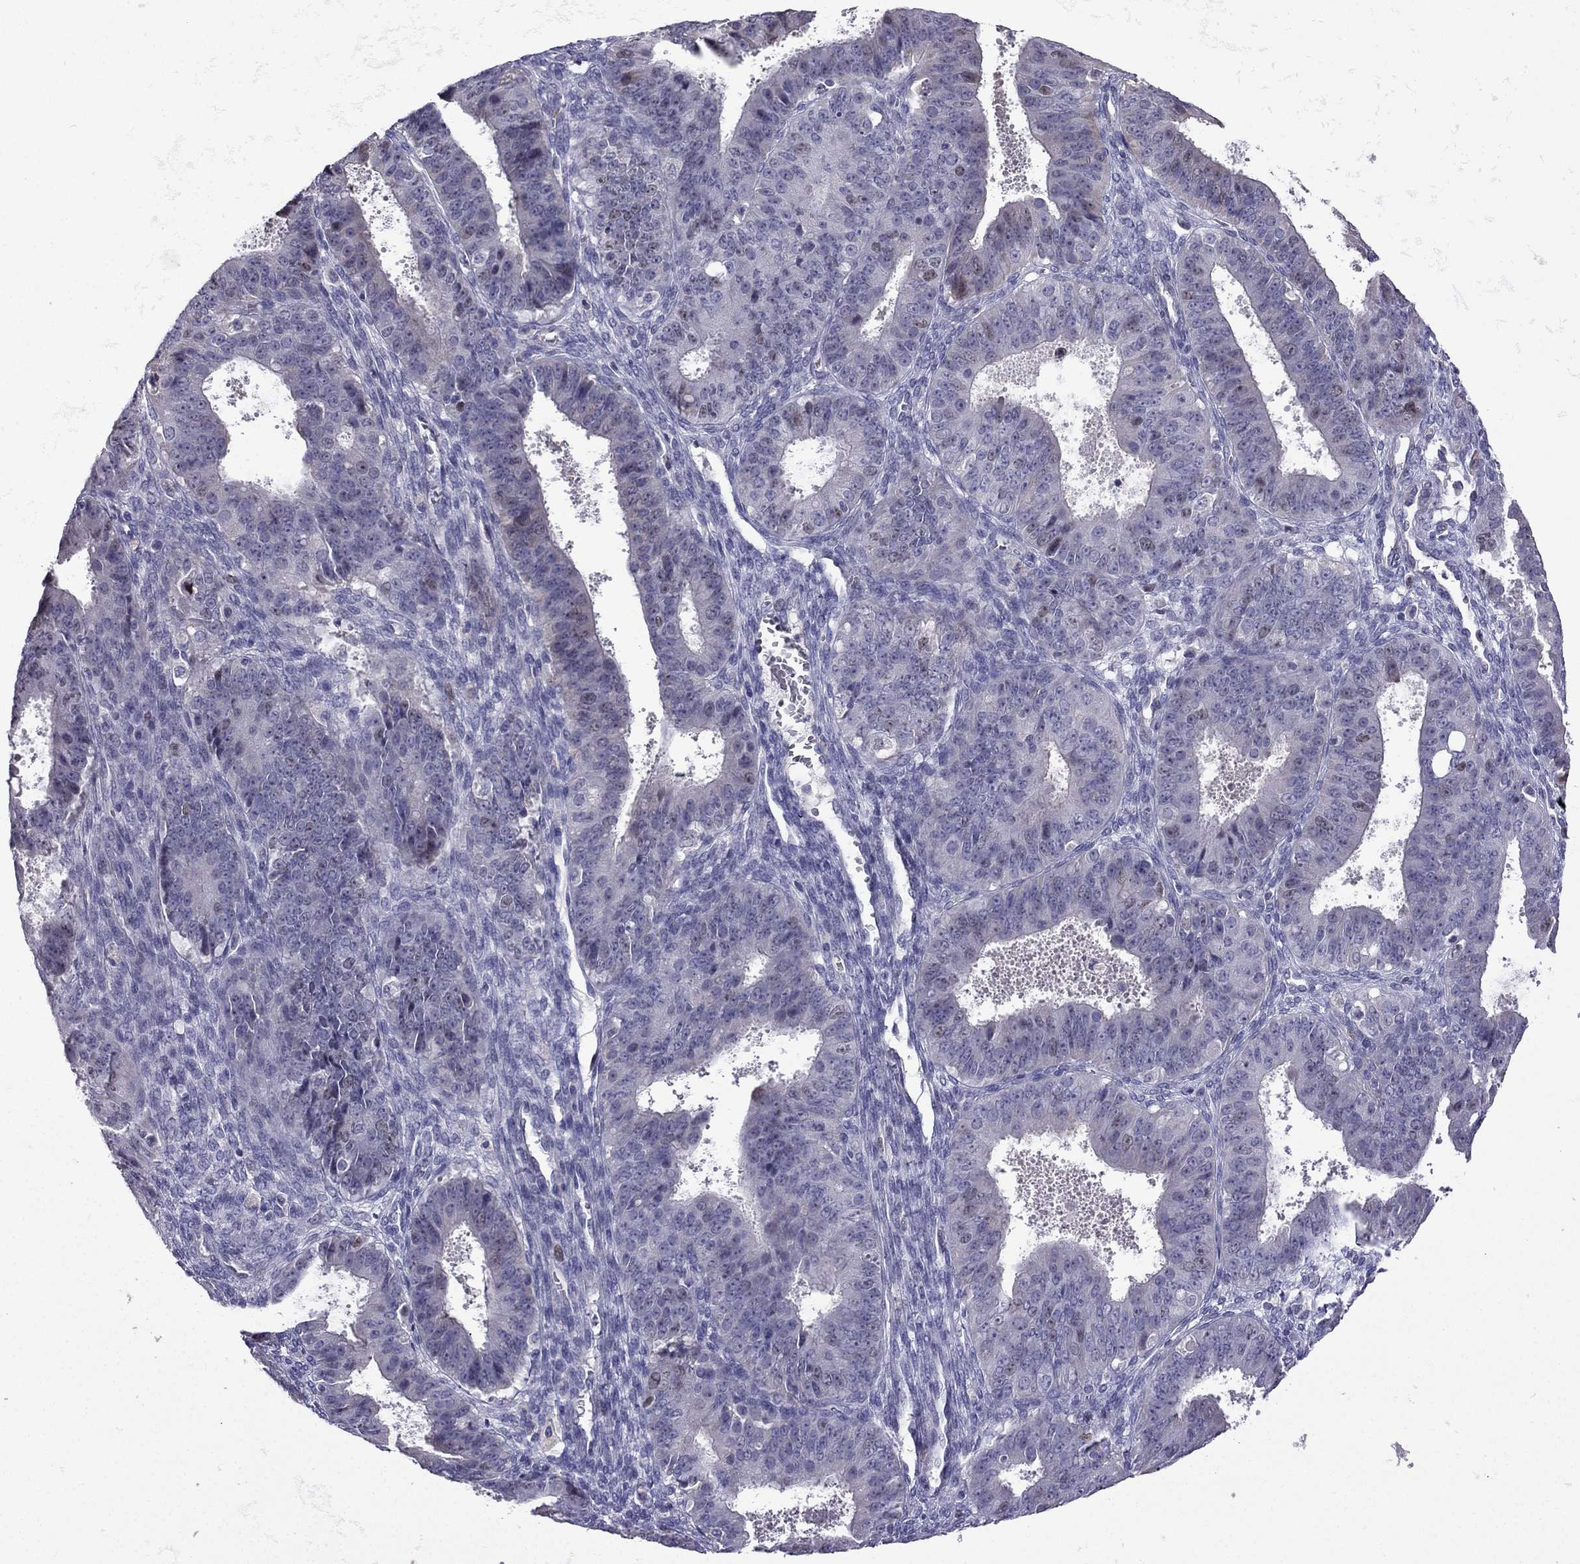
{"staining": {"intensity": "weak", "quantity": "<25%", "location": "nuclear"}, "tissue": "ovarian cancer", "cell_type": "Tumor cells", "image_type": "cancer", "snomed": [{"axis": "morphology", "description": "Carcinoma, endometroid"}, {"axis": "topography", "description": "Ovary"}], "caption": "Photomicrograph shows no significant protein positivity in tumor cells of ovarian endometroid carcinoma. (DAB IHC with hematoxylin counter stain).", "gene": "UHRF1", "patient": {"sex": "female", "age": 42}}